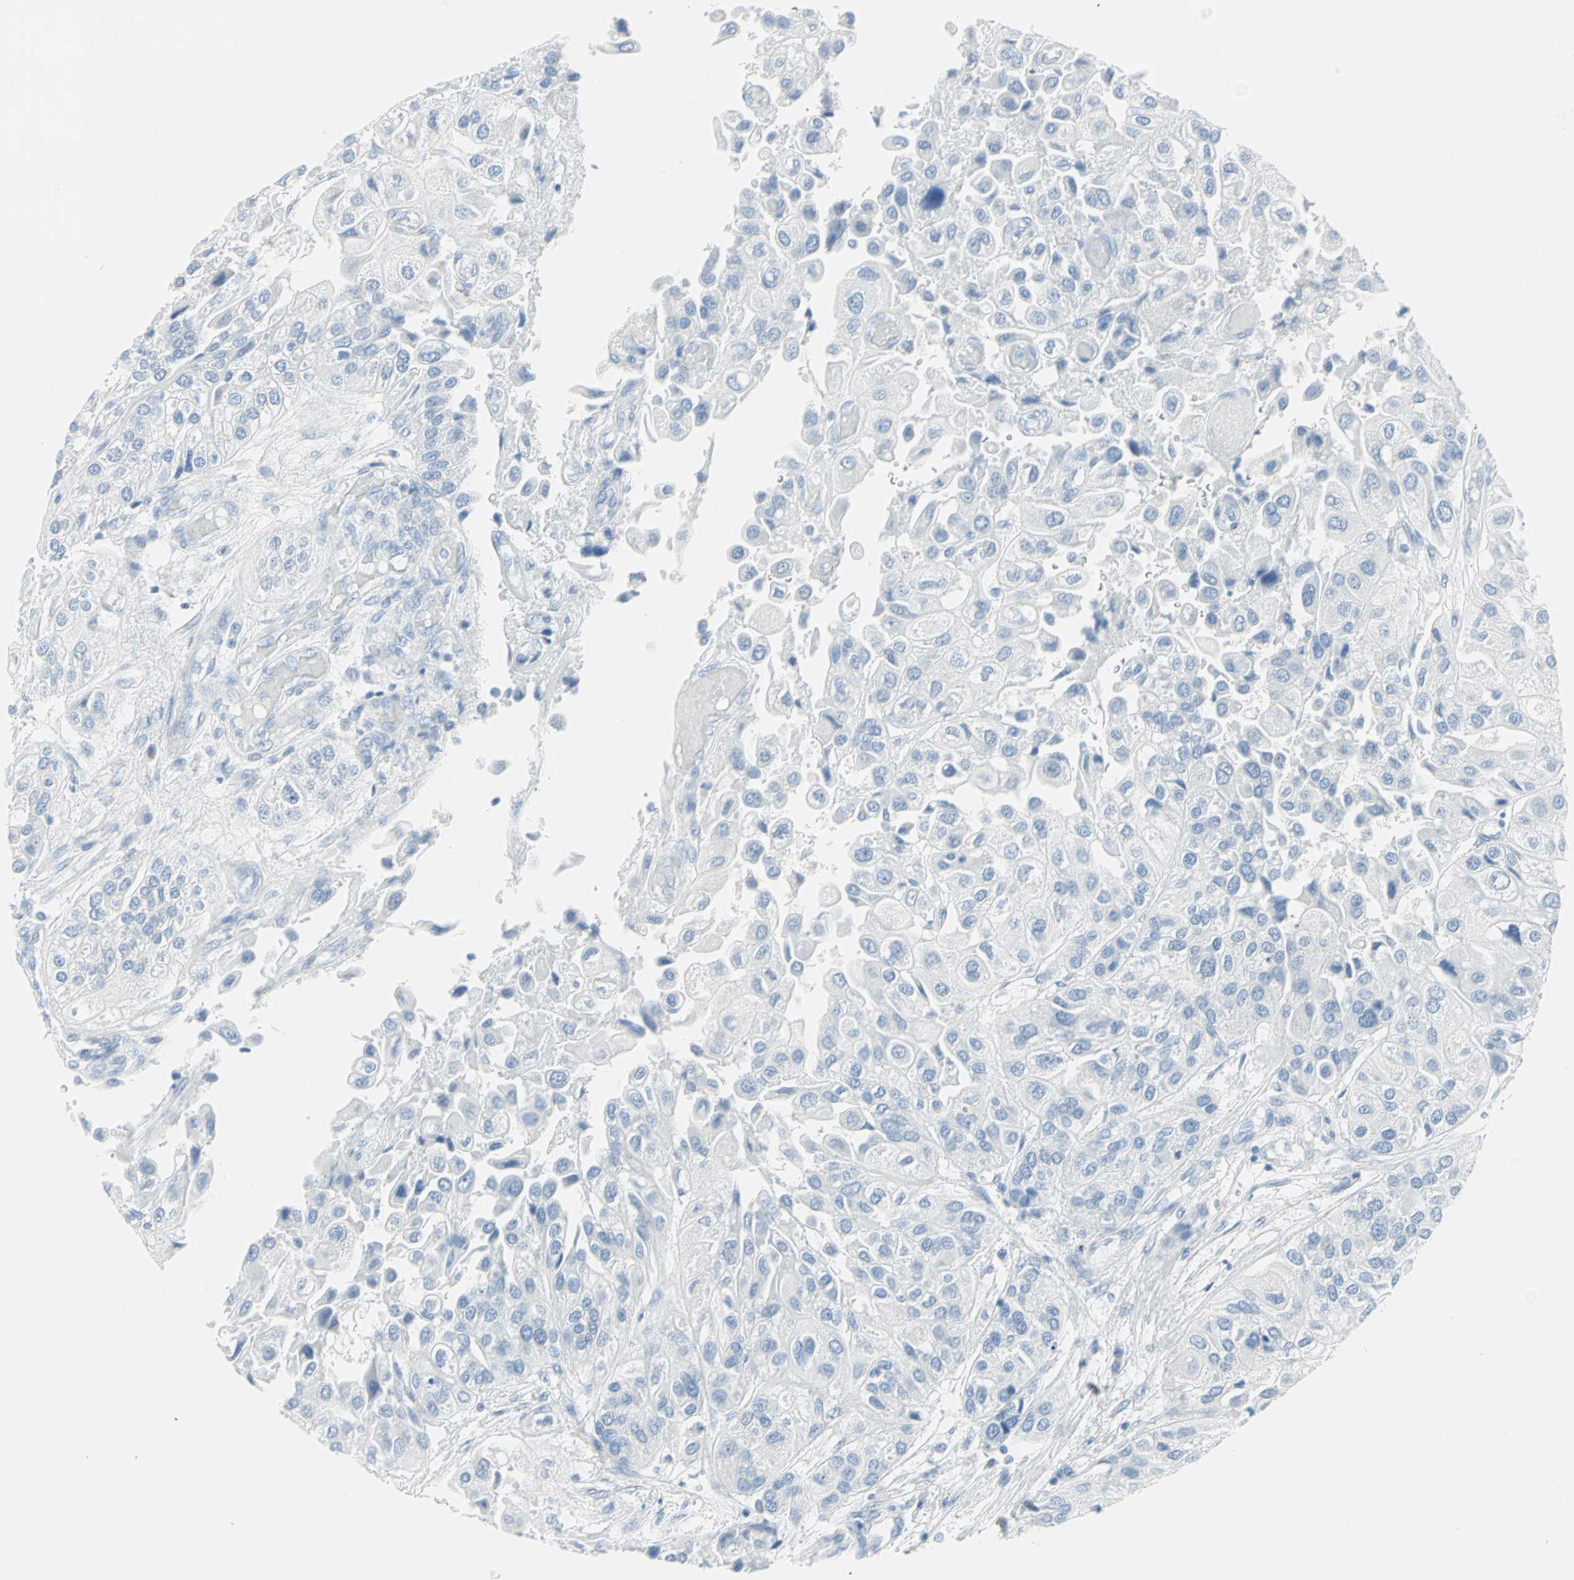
{"staining": {"intensity": "negative", "quantity": "none", "location": "none"}, "tissue": "urothelial cancer", "cell_type": "Tumor cells", "image_type": "cancer", "snomed": [{"axis": "morphology", "description": "Urothelial carcinoma, High grade"}, {"axis": "topography", "description": "Urinary bladder"}], "caption": "An immunohistochemistry (IHC) photomicrograph of urothelial carcinoma (high-grade) is shown. There is no staining in tumor cells of urothelial carcinoma (high-grade). The staining is performed using DAB brown chromogen with nuclei counter-stained in using hematoxylin.", "gene": "STX1A", "patient": {"sex": "female", "age": 64}}